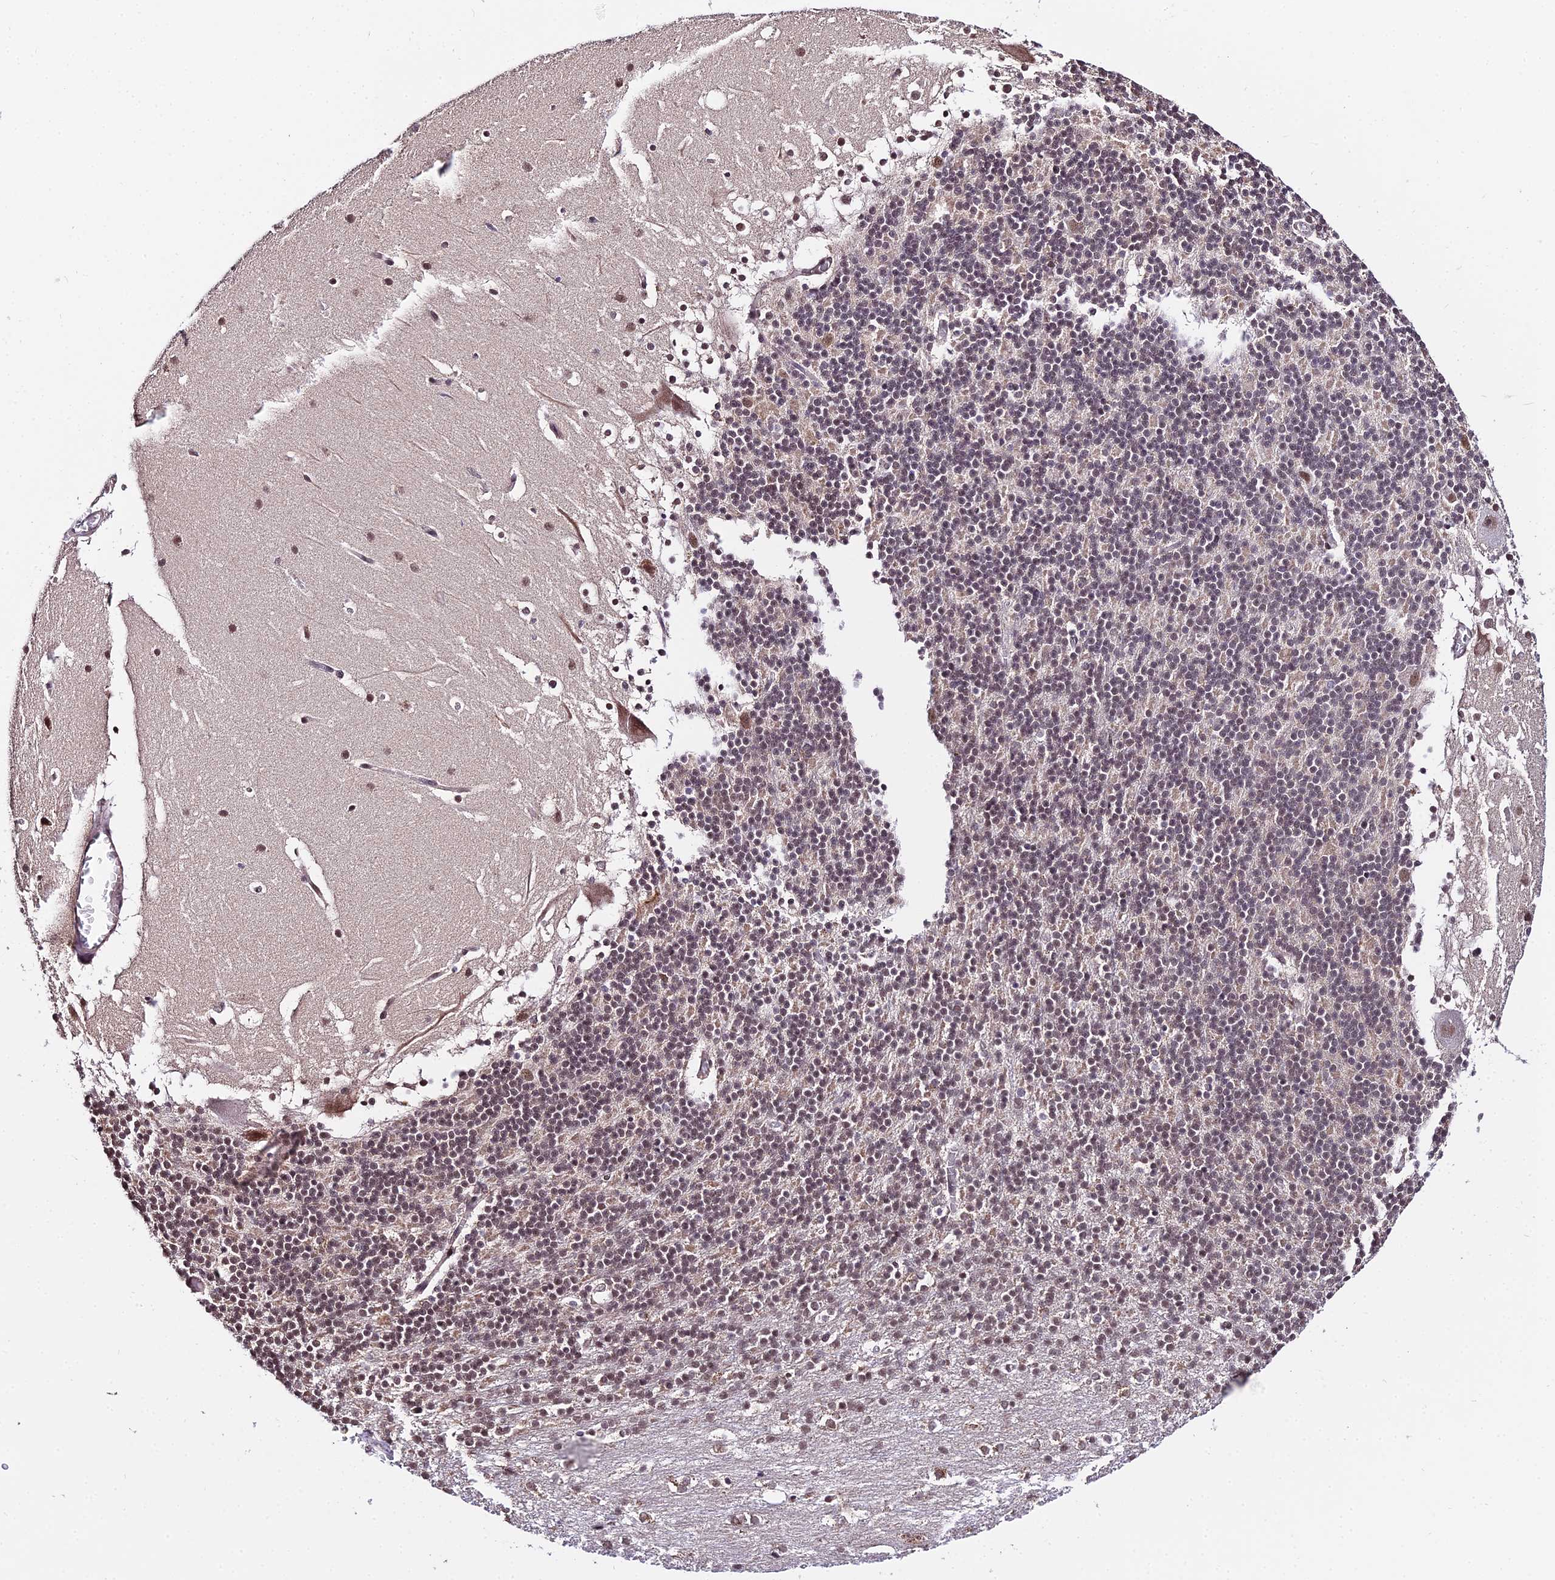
{"staining": {"intensity": "weak", "quantity": "25%-75%", "location": "nuclear"}, "tissue": "cerebellum", "cell_type": "Cells in granular layer", "image_type": "normal", "snomed": [{"axis": "morphology", "description": "Normal tissue, NOS"}, {"axis": "topography", "description": "Cerebellum"}], "caption": "Immunohistochemical staining of benign cerebellum reveals low levels of weak nuclear expression in about 25%-75% of cells in granular layer. The staining was performed using DAB (3,3'-diaminobenzidine) to visualize the protein expression in brown, while the nuclei were stained in blue with hematoxylin (Magnification: 20x).", "gene": "POLR2I", "patient": {"sex": "female", "age": 19}}